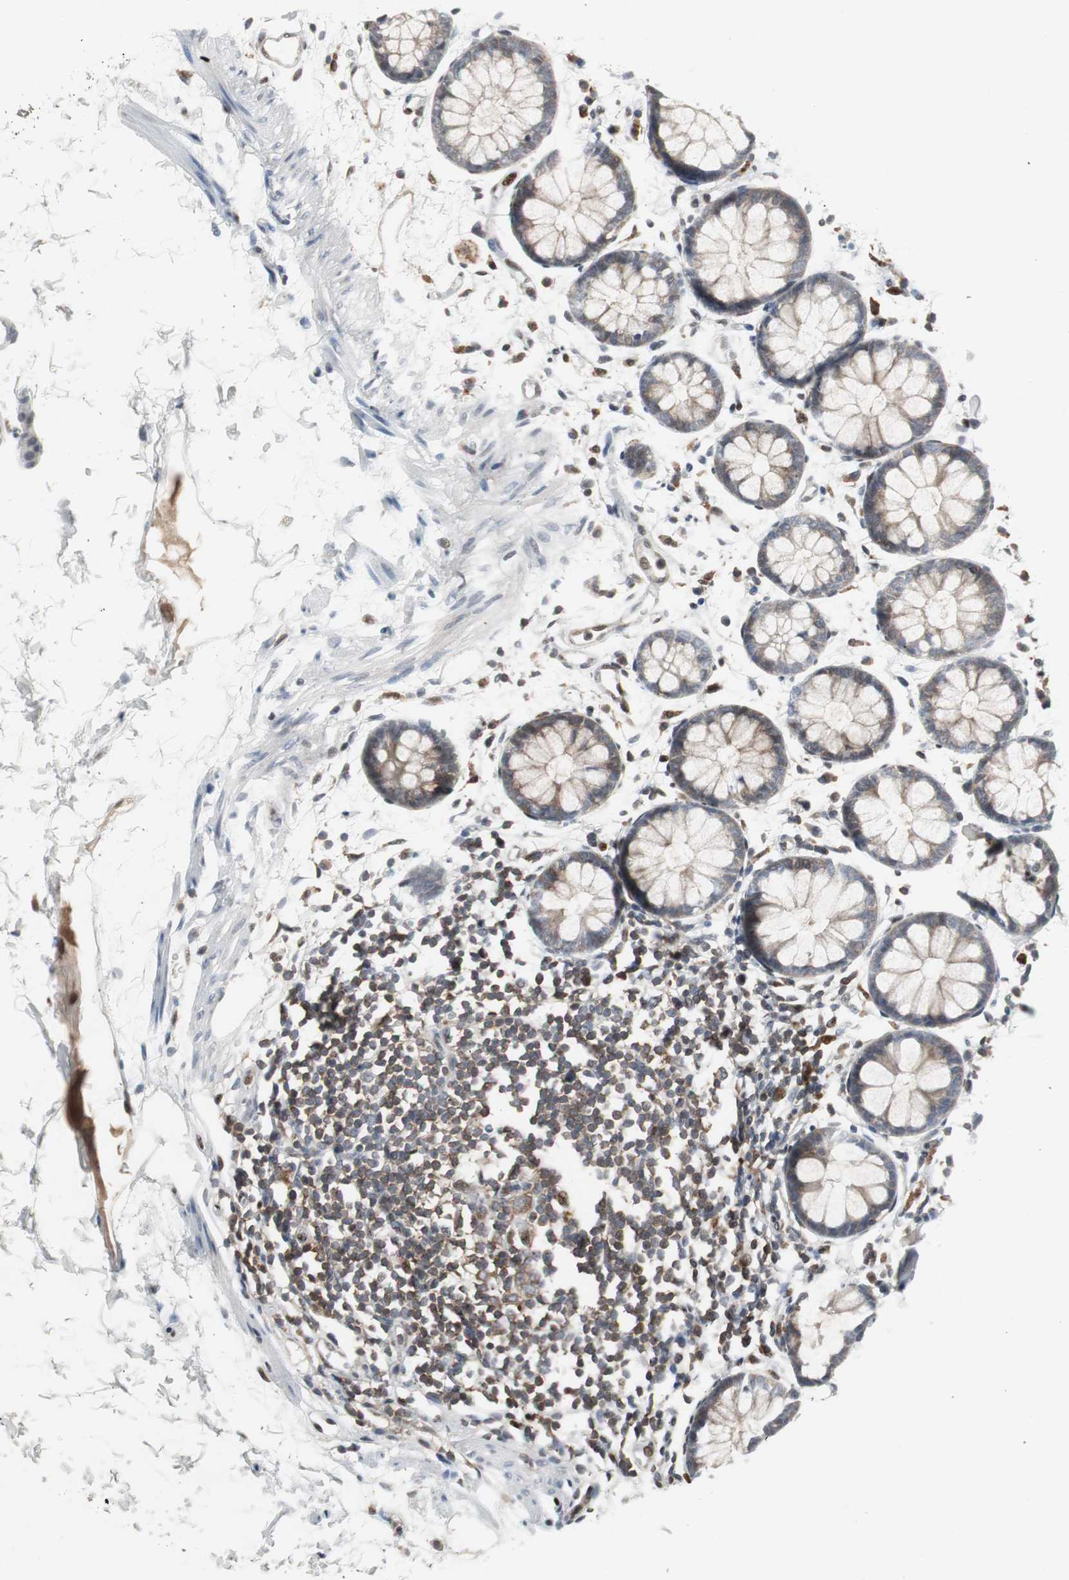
{"staining": {"intensity": "moderate", "quantity": "<25%", "location": "cytoplasmic/membranous"}, "tissue": "rectum", "cell_type": "Glandular cells", "image_type": "normal", "snomed": [{"axis": "morphology", "description": "Normal tissue, NOS"}, {"axis": "topography", "description": "Rectum"}], "caption": "A micrograph of human rectum stained for a protein shows moderate cytoplasmic/membranous brown staining in glandular cells. (DAB (3,3'-diaminobenzidine) = brown stain, brightfield microscopy at high magnification).", "gene": "GRK2", "patient": {"sex": "female", "age": 66}}